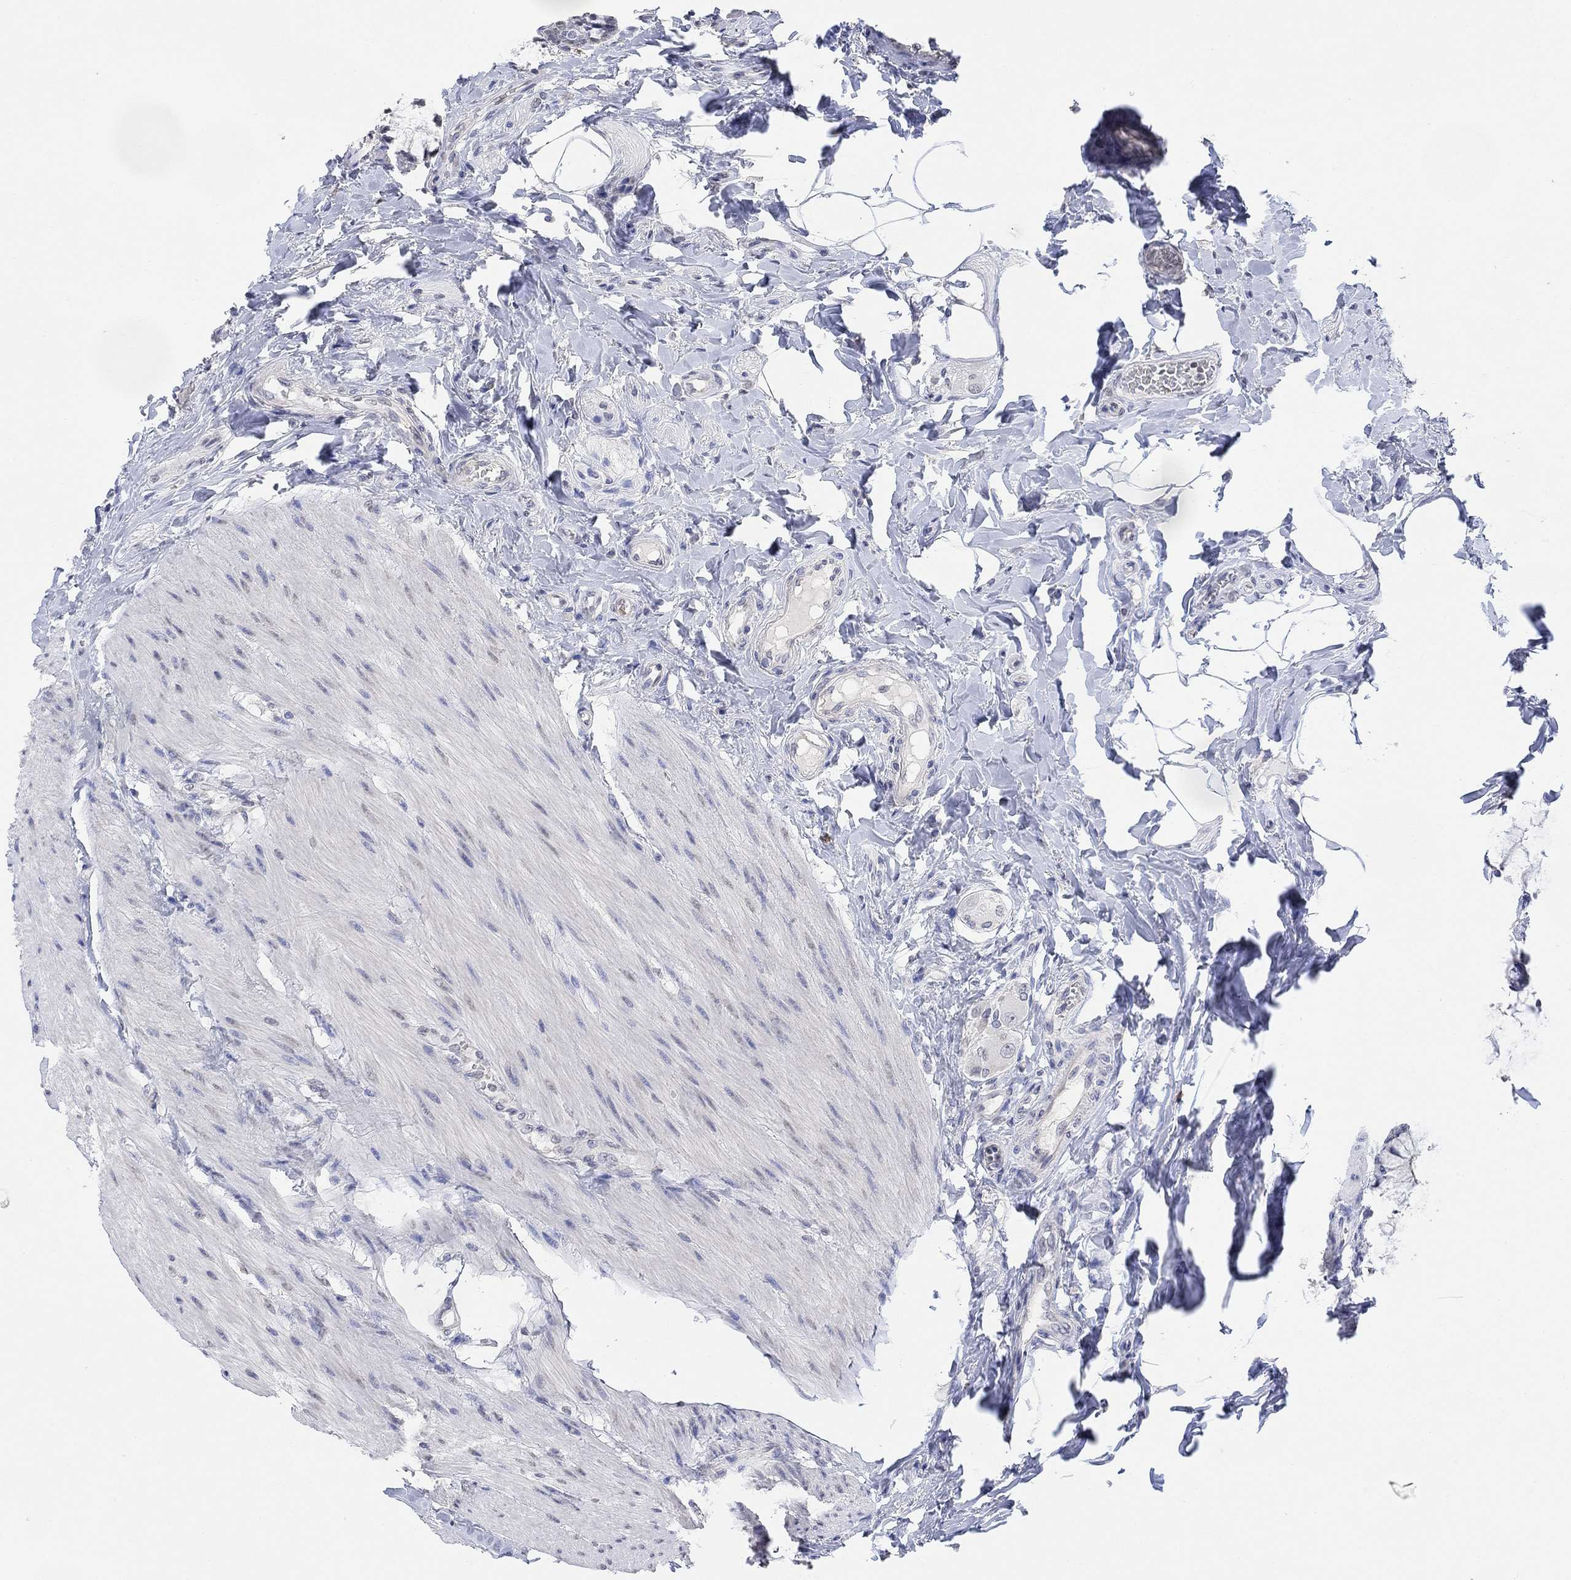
{"staining": {"intensity": "negative", "quantity": "none", "location": "none"}, "tissue": "colon", "cell_type": "Endothelial cells", "image_type": "normal", "snomed": [{"axis": "morphology", "description": "Normal tissue, NOS"}, {"axis": "topography", "description": "Colon"}], "caption": "Endothelial cells show no significant expression in unremarkable colon. Nuclei are stained in blue.", "gene": "TMEM255A", "patient": {"sex": "female", "age": 65}}